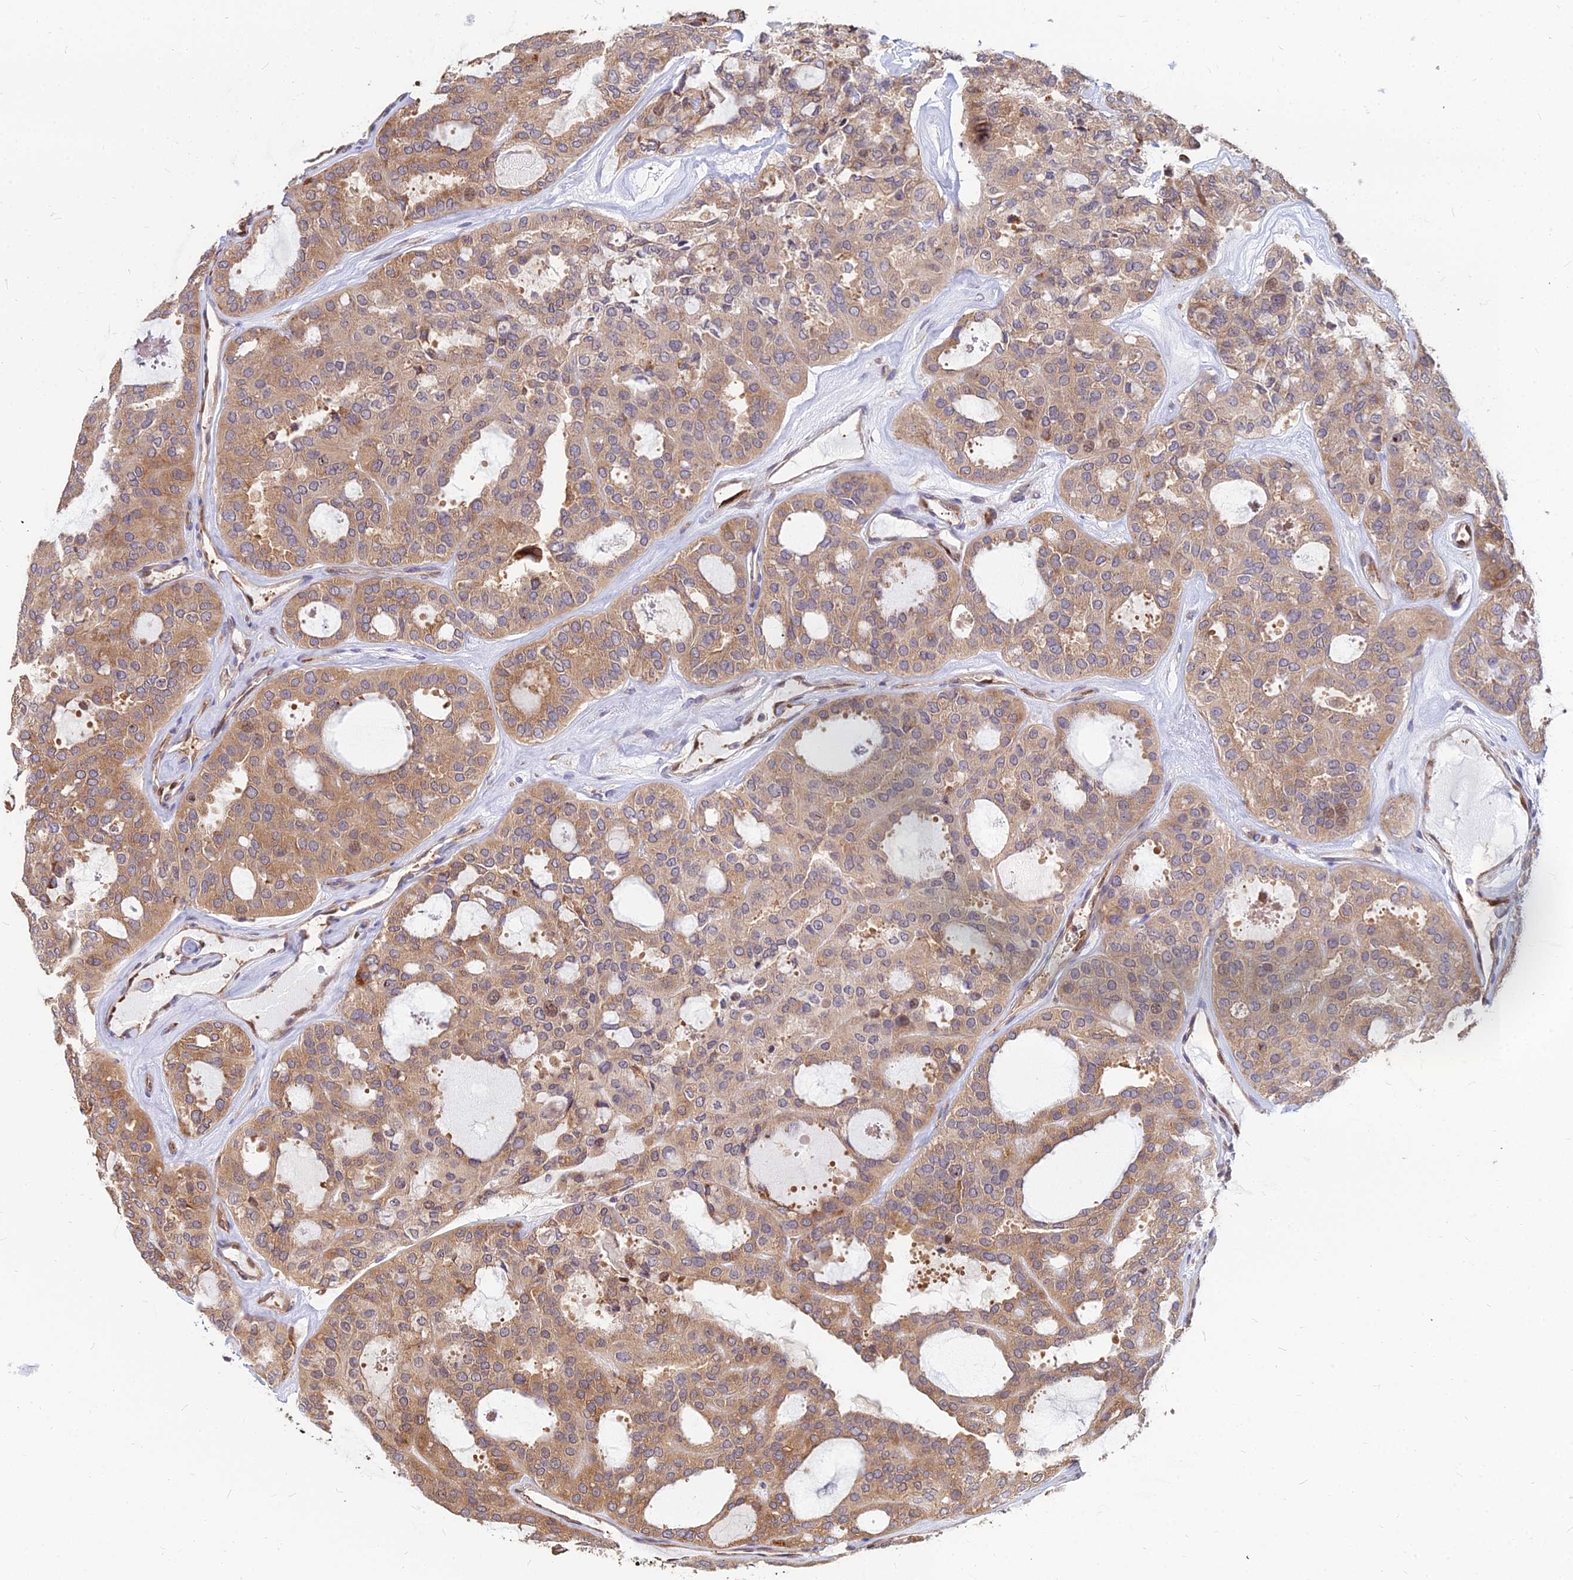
{"staining": {"intensity": "moderate", "quantity": ">75%", "location": "cytoplasmic/membranous"}, "tissue": "thyroid cancer", "cell_type": "Tumor cells", "image_type": "cancer", "snomed": [{"axis": "morphology", "description": "Follicular adenoma carcinoma, NOS"}, {"axis": "topography", "description": "Thyroid gland"}], "caption": "About >75% of tumor cells in follicular adenoma carcinoma (thyroid) reveal moderate cytoplasmic/membranous protein staining as visualized by brown immunohistochemical staining.", "gene": "CCT6B", "patient": {"sex": "male", "age": 75}}